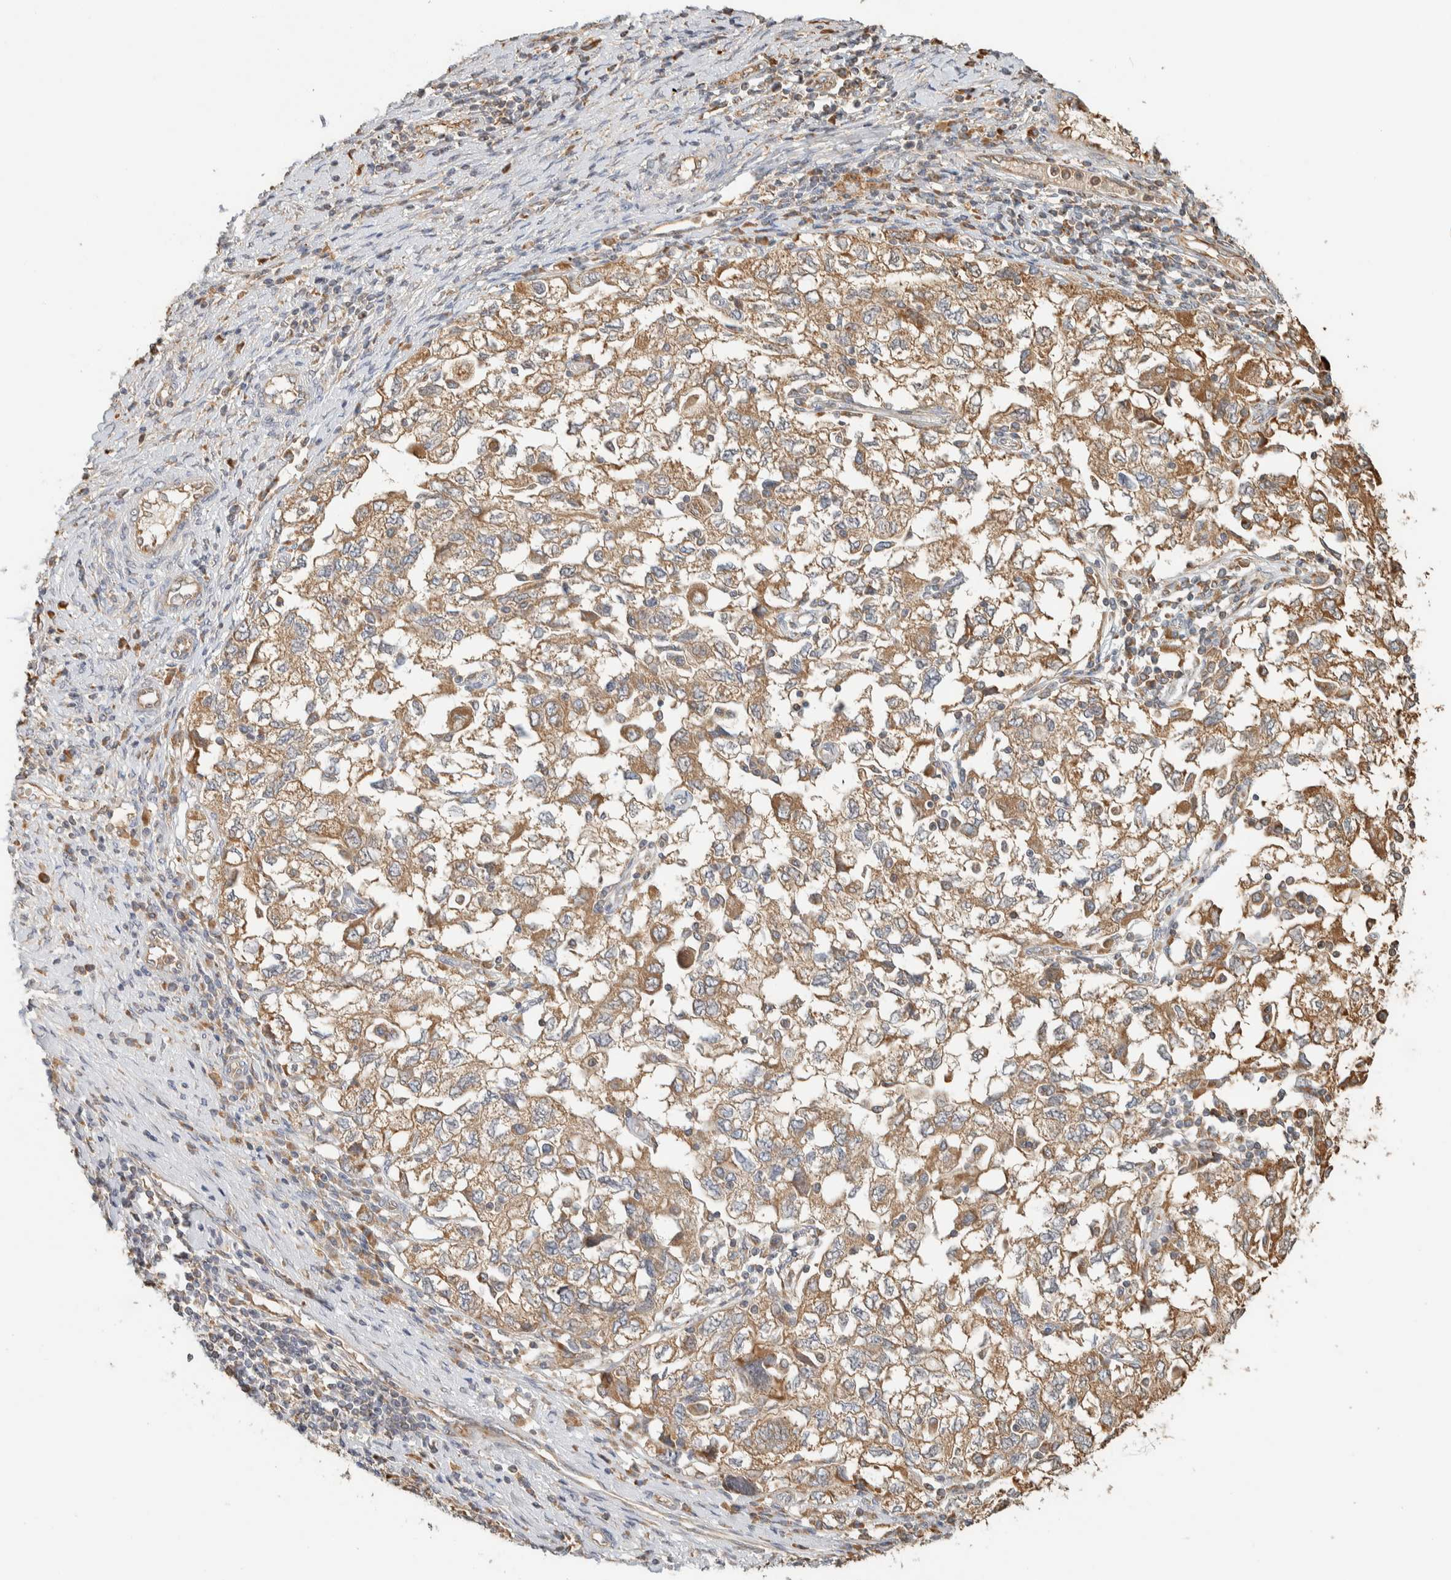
{"staining": {"intensity": "moderate", "quantity": ">75%", "location": "cytoplasmic/membranous"}, "tissue": "ovarian cancer", "cell_type": "Tumor cells", "image_type": "cancer", "snomed": [{"axis": "morphology", "description": "Carcinoma, NOS"}, {"axis": "morphology", "description": "Cystadenocarcinoma, serous, NOS"}, {"axis": "topography", "description": "Ovary"}], "caption": "IHC of human ovarian cancer reveals medium levels of moderate cytoplasmic/membranous staining in approximately >75% of tumor cells.", "gene": "RAB11FIP1", "patient": {"sex": "female", "age": 69}}